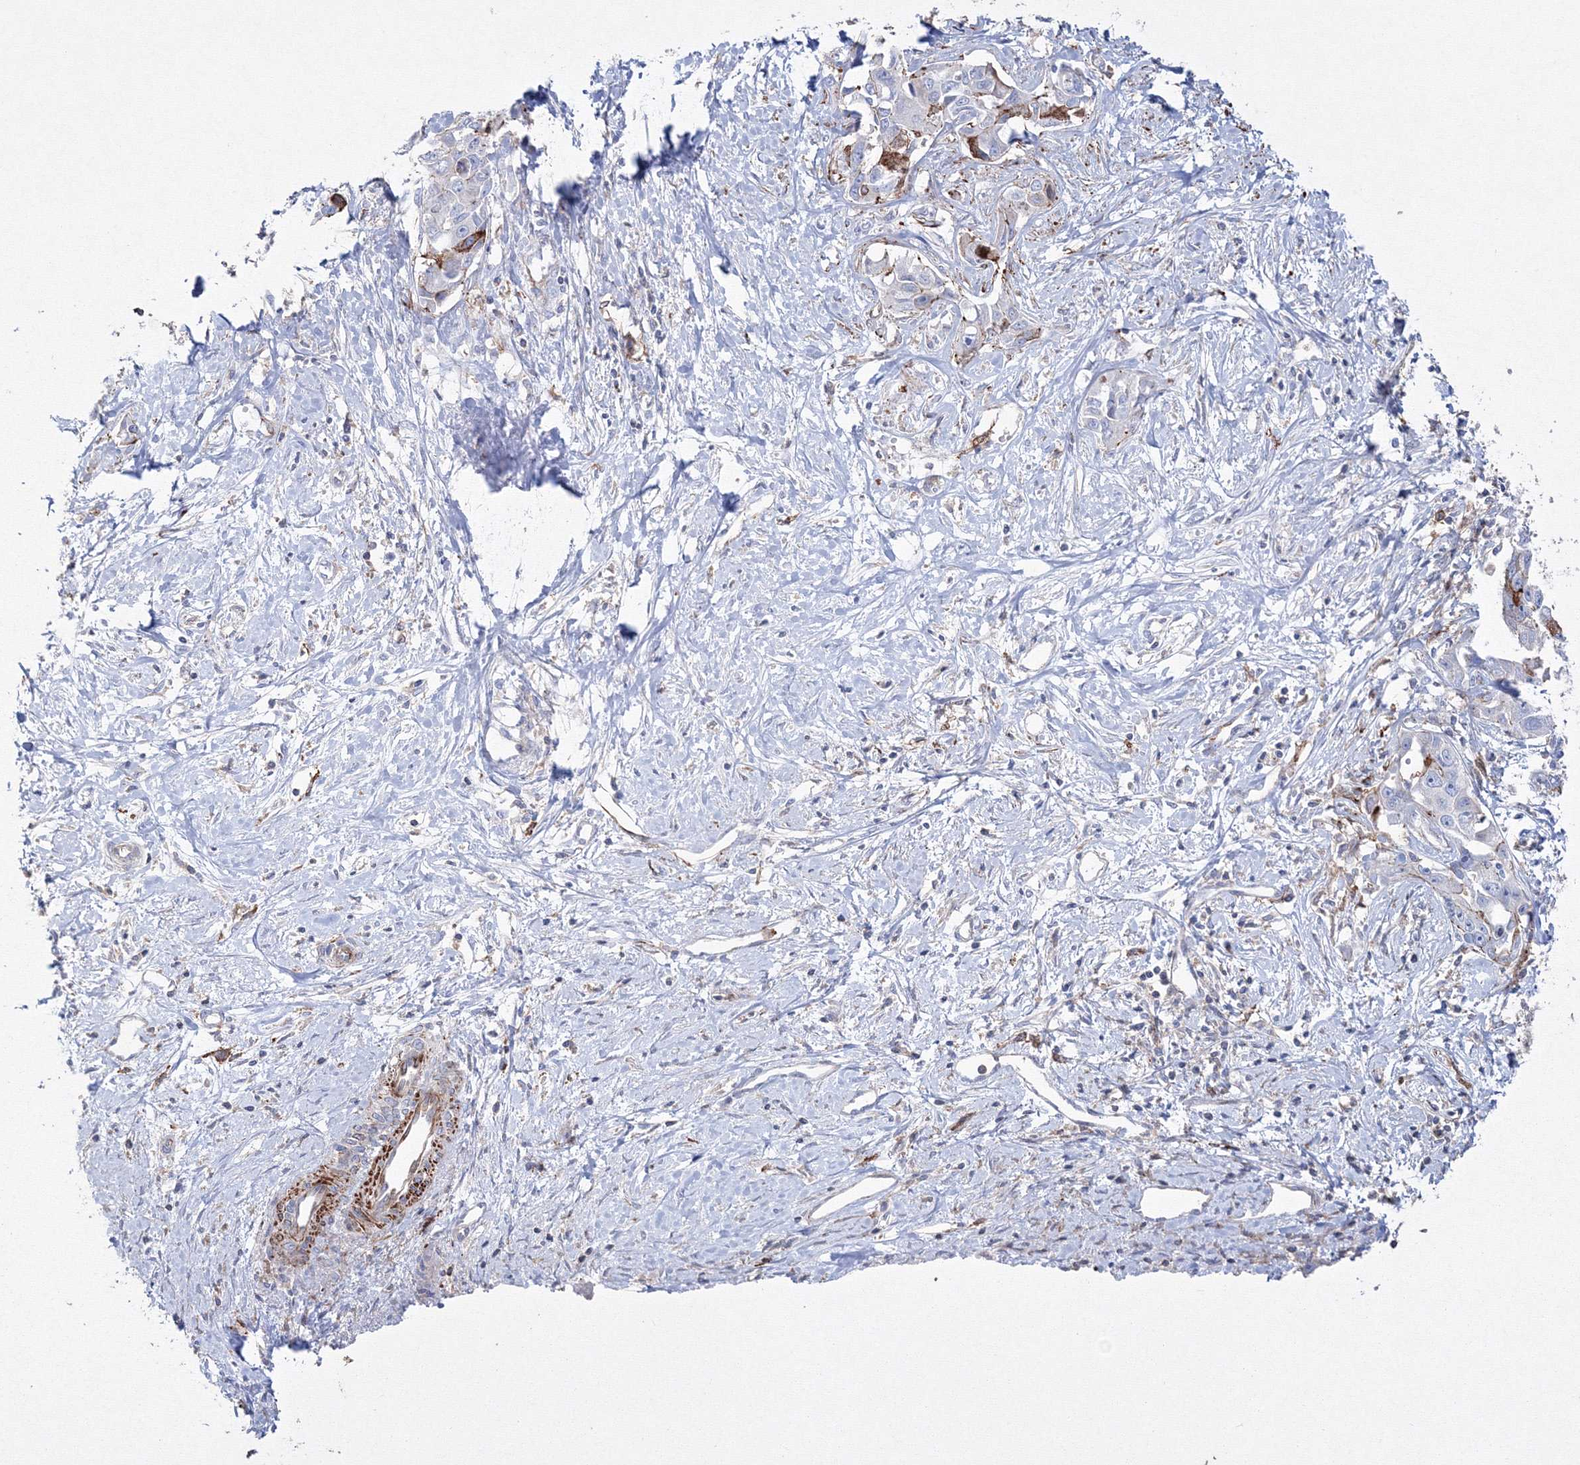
{"staining": {"intensity": "negative", "quantity": "none", "location": "none"}, "tissue": "liver cancer", "cell_type": "Tumor cells", "image_type": "cancer", "snomed": [{"axis": "morphology", "description": "Cholangiocarcinoma"}, {"axis": "topography", "description": "Liver"}], "caption": "Immunohistochemical staining of liver cholangiocarcinoma reveals no significant positivity in tumor cells.", "gene": "GPR82", "patient": {"sex": "male", "age": 59}}